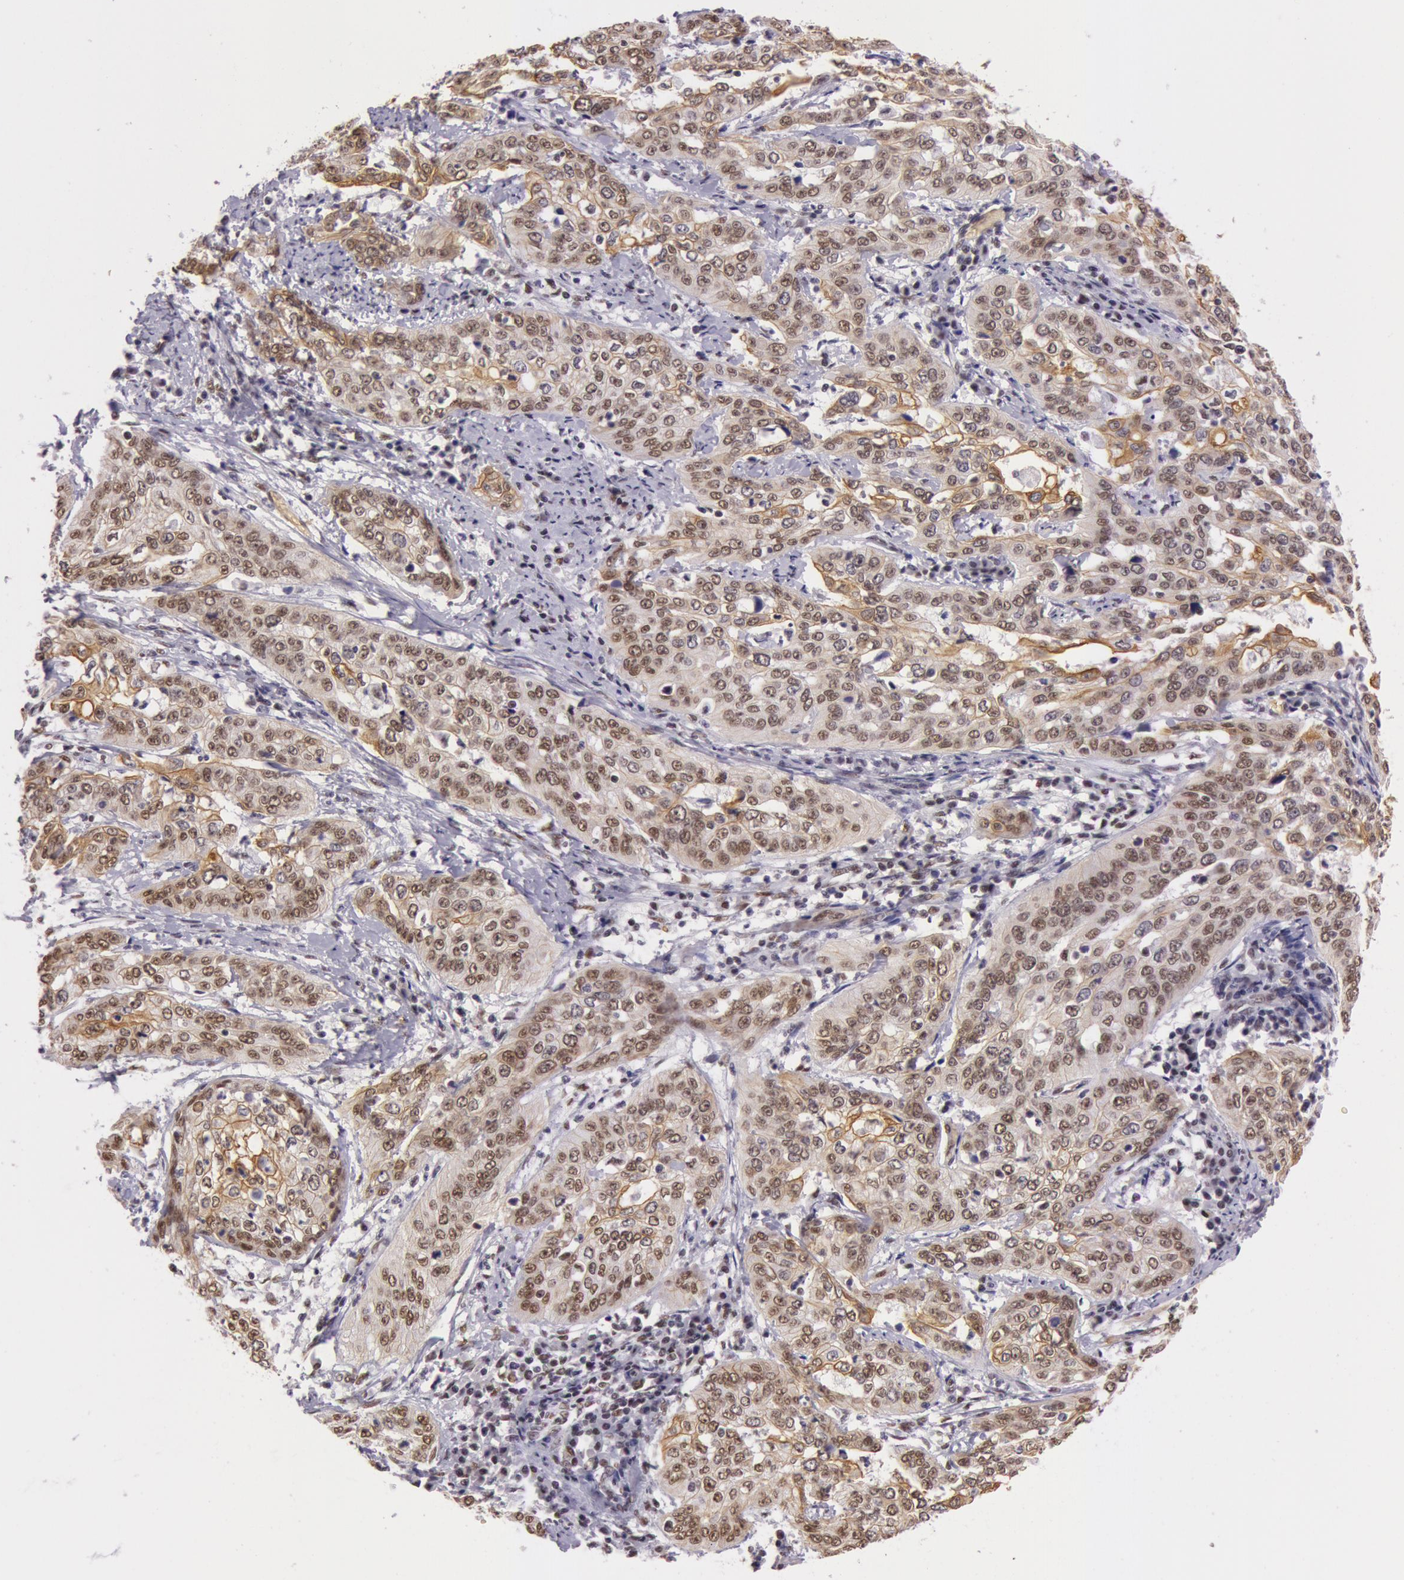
{"staining": {"intensity": "moderate", "quantity": "25%-75%", "location": "cytoplasmic/membranous"}, "tissue": "cervical cancer", "cell_type": "Tumor cells", "image_type": "cancer", "snomed": [{"axis": "morphology", "description": "Squamous cell carcinoma, NOS"}, {"axis": "topography", "description": "Cervix"}], "caption": "Cervical squamous cell carcinoma tissue demonstrates moderate cytoplasmic/membranous positivity in approximately 25%-75% of tumor cells", "gene": "NBN", "patient": {"sex": "female", "age": 41}}